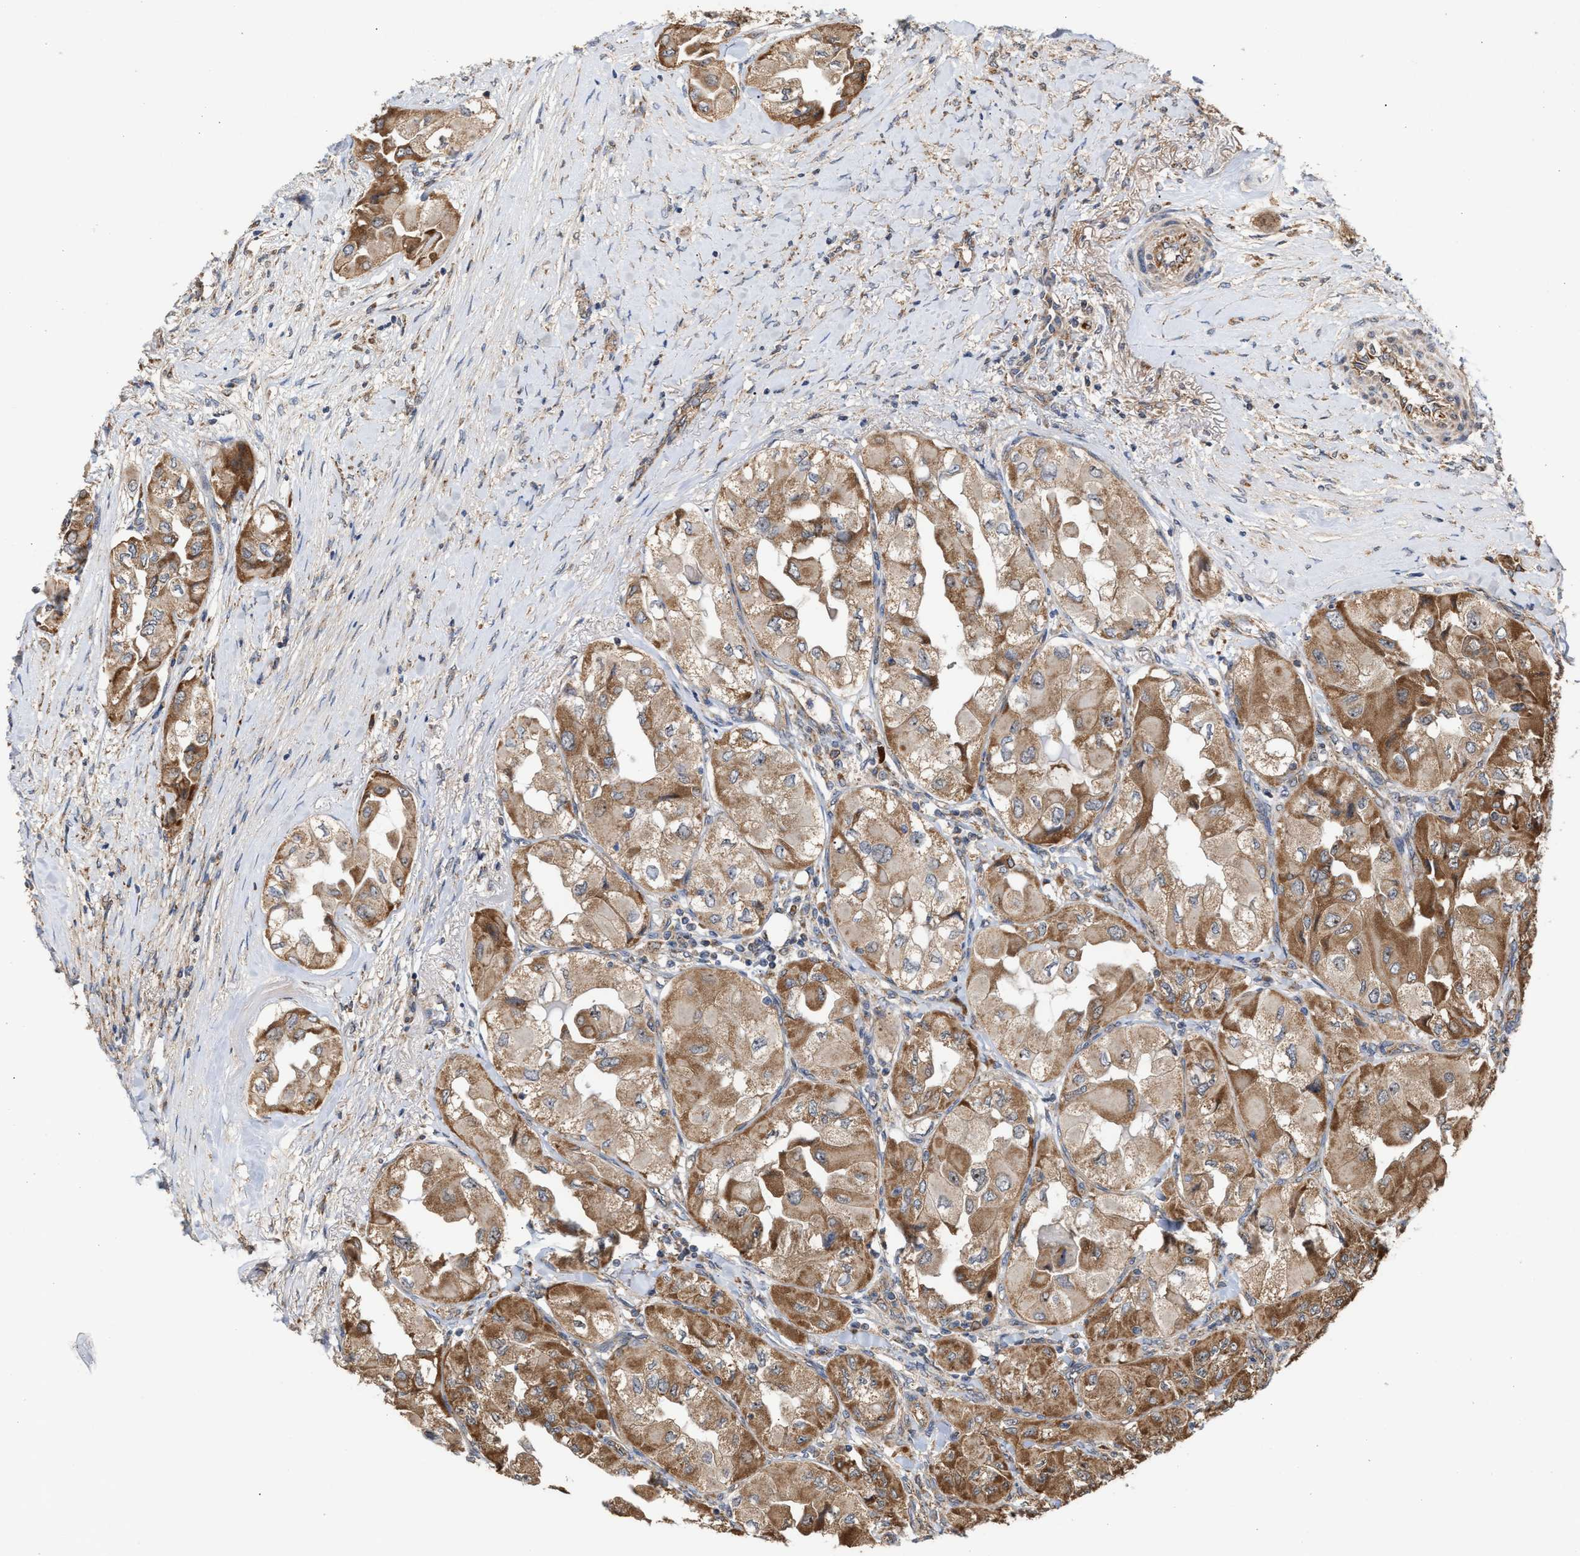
{"staining": {"intensity": "moderate", "quantity": ">75%", "location": "cytoplasmic/membranous,nuclear"}, "tissue": "thyroid cancer", "cell_type": "Tumor cells", "image_type": "cancer", "snomed": [{"axis": "morphology", "description": "Papillary adenocarcinoma, NOS"}, {"axis": "topography", "description": "Thyroid gland"}], "caption": "Protein staining by immunohistochemistry displays moderate cytoplasmic/membranous and nuclear staining in approximately >75% of tumor cells in thyroid papillary adenocarcinoma. Using DAB (3,3'-diaminobenzidine) (brown) and hematoxylin (blue) stains, captured at high magnification using brightfield microscopy.", "gene": "EXOSC2", "patient": {"sex": "female", "age": 59}}